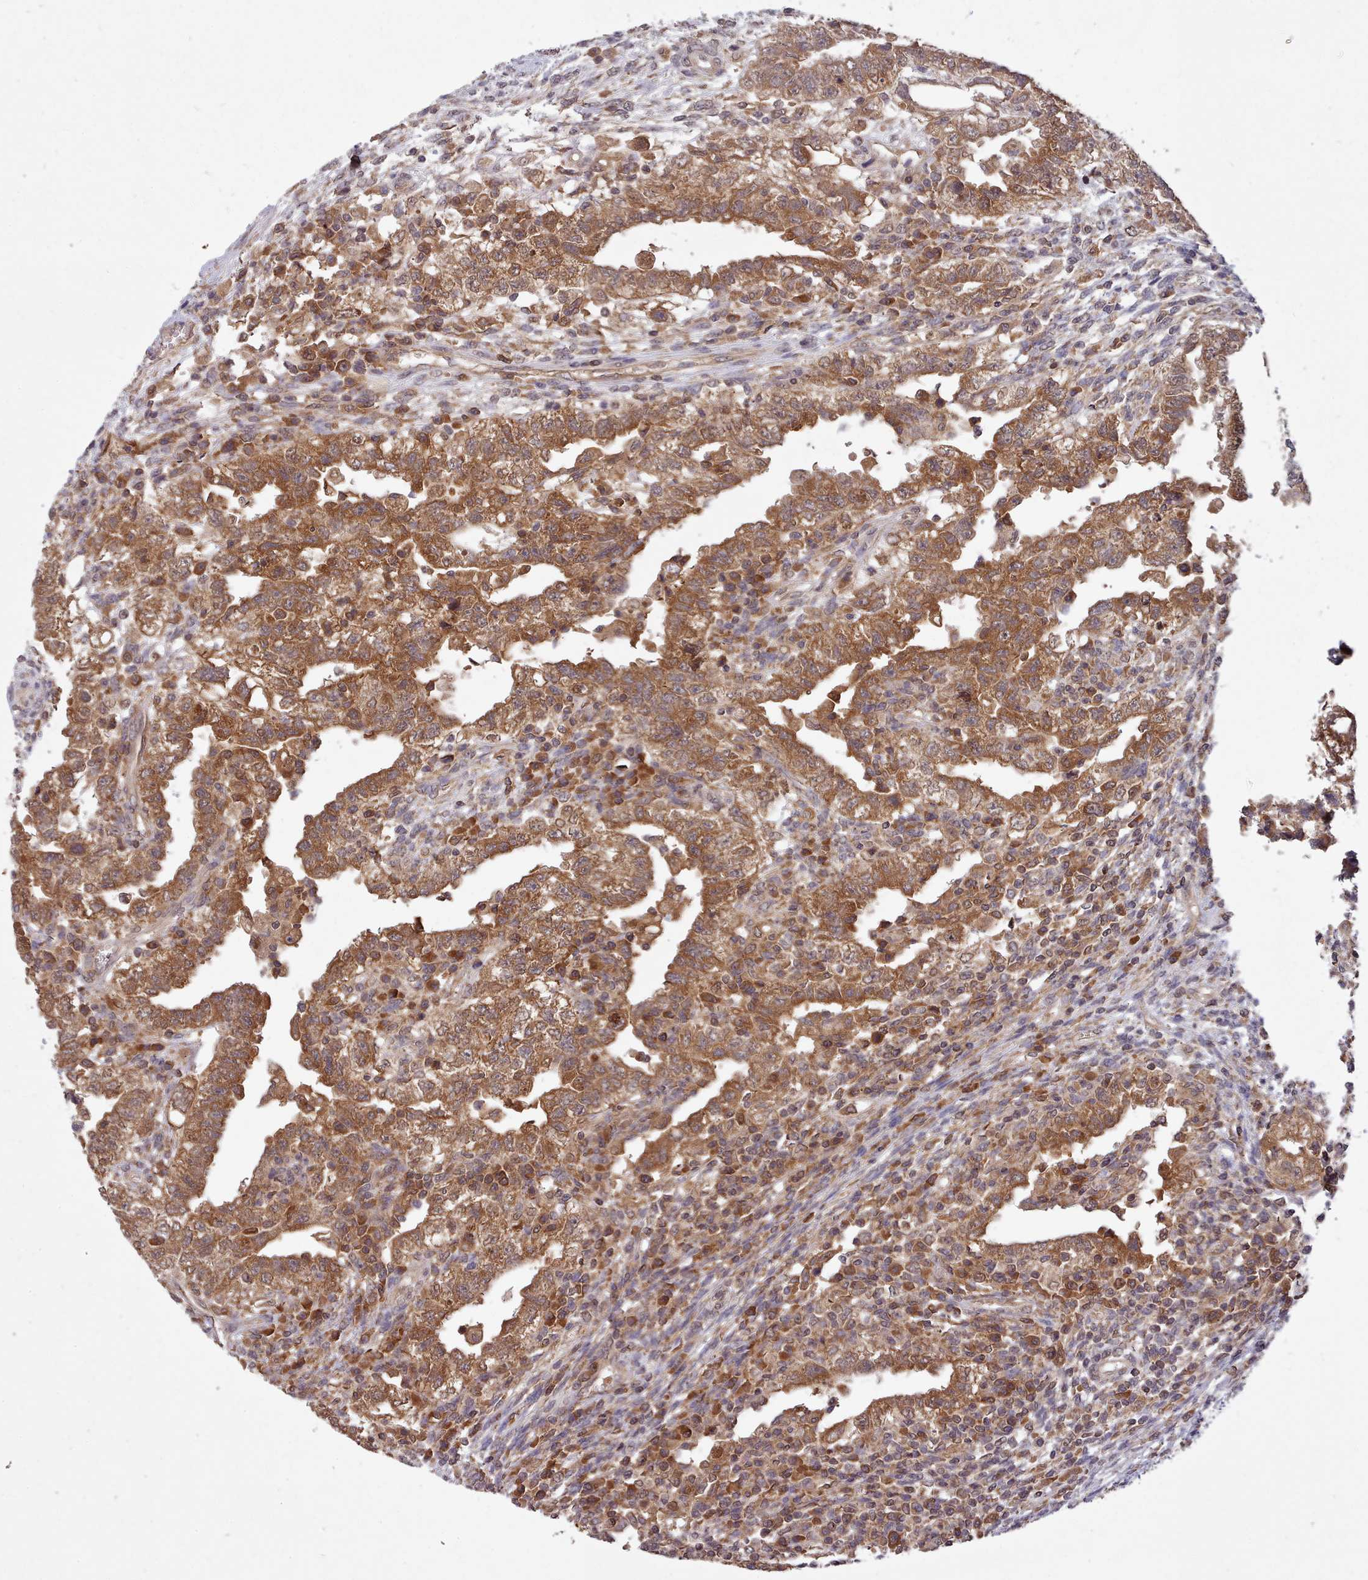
{"staining": {"intensity": "moderate", "quantity": ">75%", "location": "cytoplasmic/membranous"}, "tissue": "testis cancer", "cell_type": "Tumor cells", "image_type": "cancer", "snomed": [{"axis": "morphology", "description": "Carcinoma, Embryonal, NOS"}, {"axis": "topography", "description": "Testis"}], "caption": "Testis cancer stained with DAB IHC exhibits medium levels of moderate cytoplasmic/membranous expression in approximately >75% of tumor cells. (IHC, brightfield microscopy, high magnification).", "gene": "PIP4P1", "patient": {"sex": "male", "age": 26}}